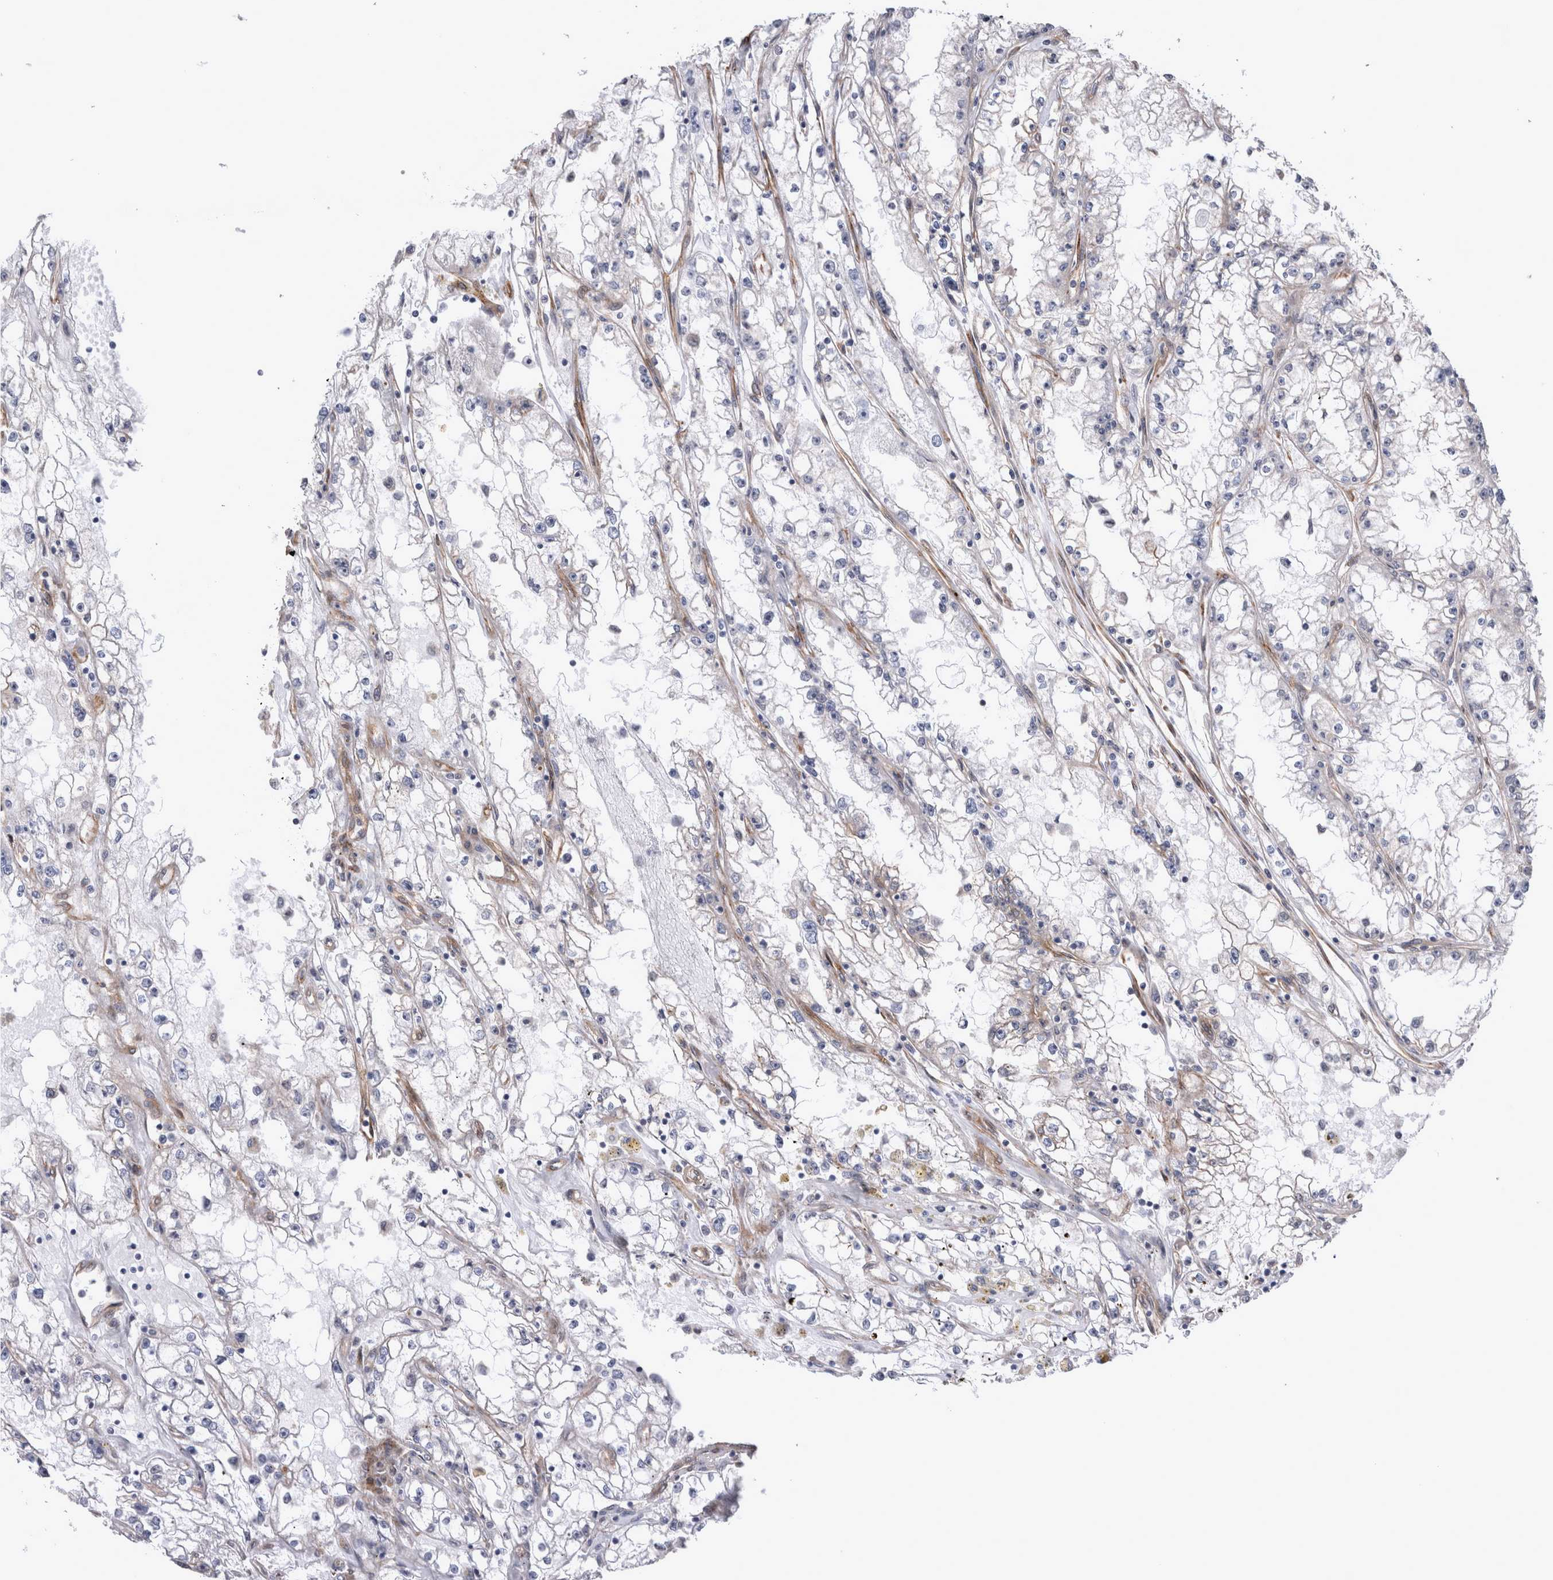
{"staining": {"intensity": "negative", "quantity": "none", "location": "none"}, "tissue": "renal cancer", "cell_type": "Tumor cells", "image_type": "cancer", "snomed": [{"axis": "morphology", "description": "Adenocarcinoma, NOS"}, {"axis": "topography", "description": "Kidney"}], "caption": "High magnification brightfield microscopy of renal adenocarcinoma stained with DAB (brown) and counterstained with hematoxylin (blue): tumor cells show no significant staining. (Stains: DAB IHC with hematoxylin counter stain, Microscopy: brightfield microscopy at high magnification).", "gene": "DDX6", "patient": {"sex": "male", "age": 56}}